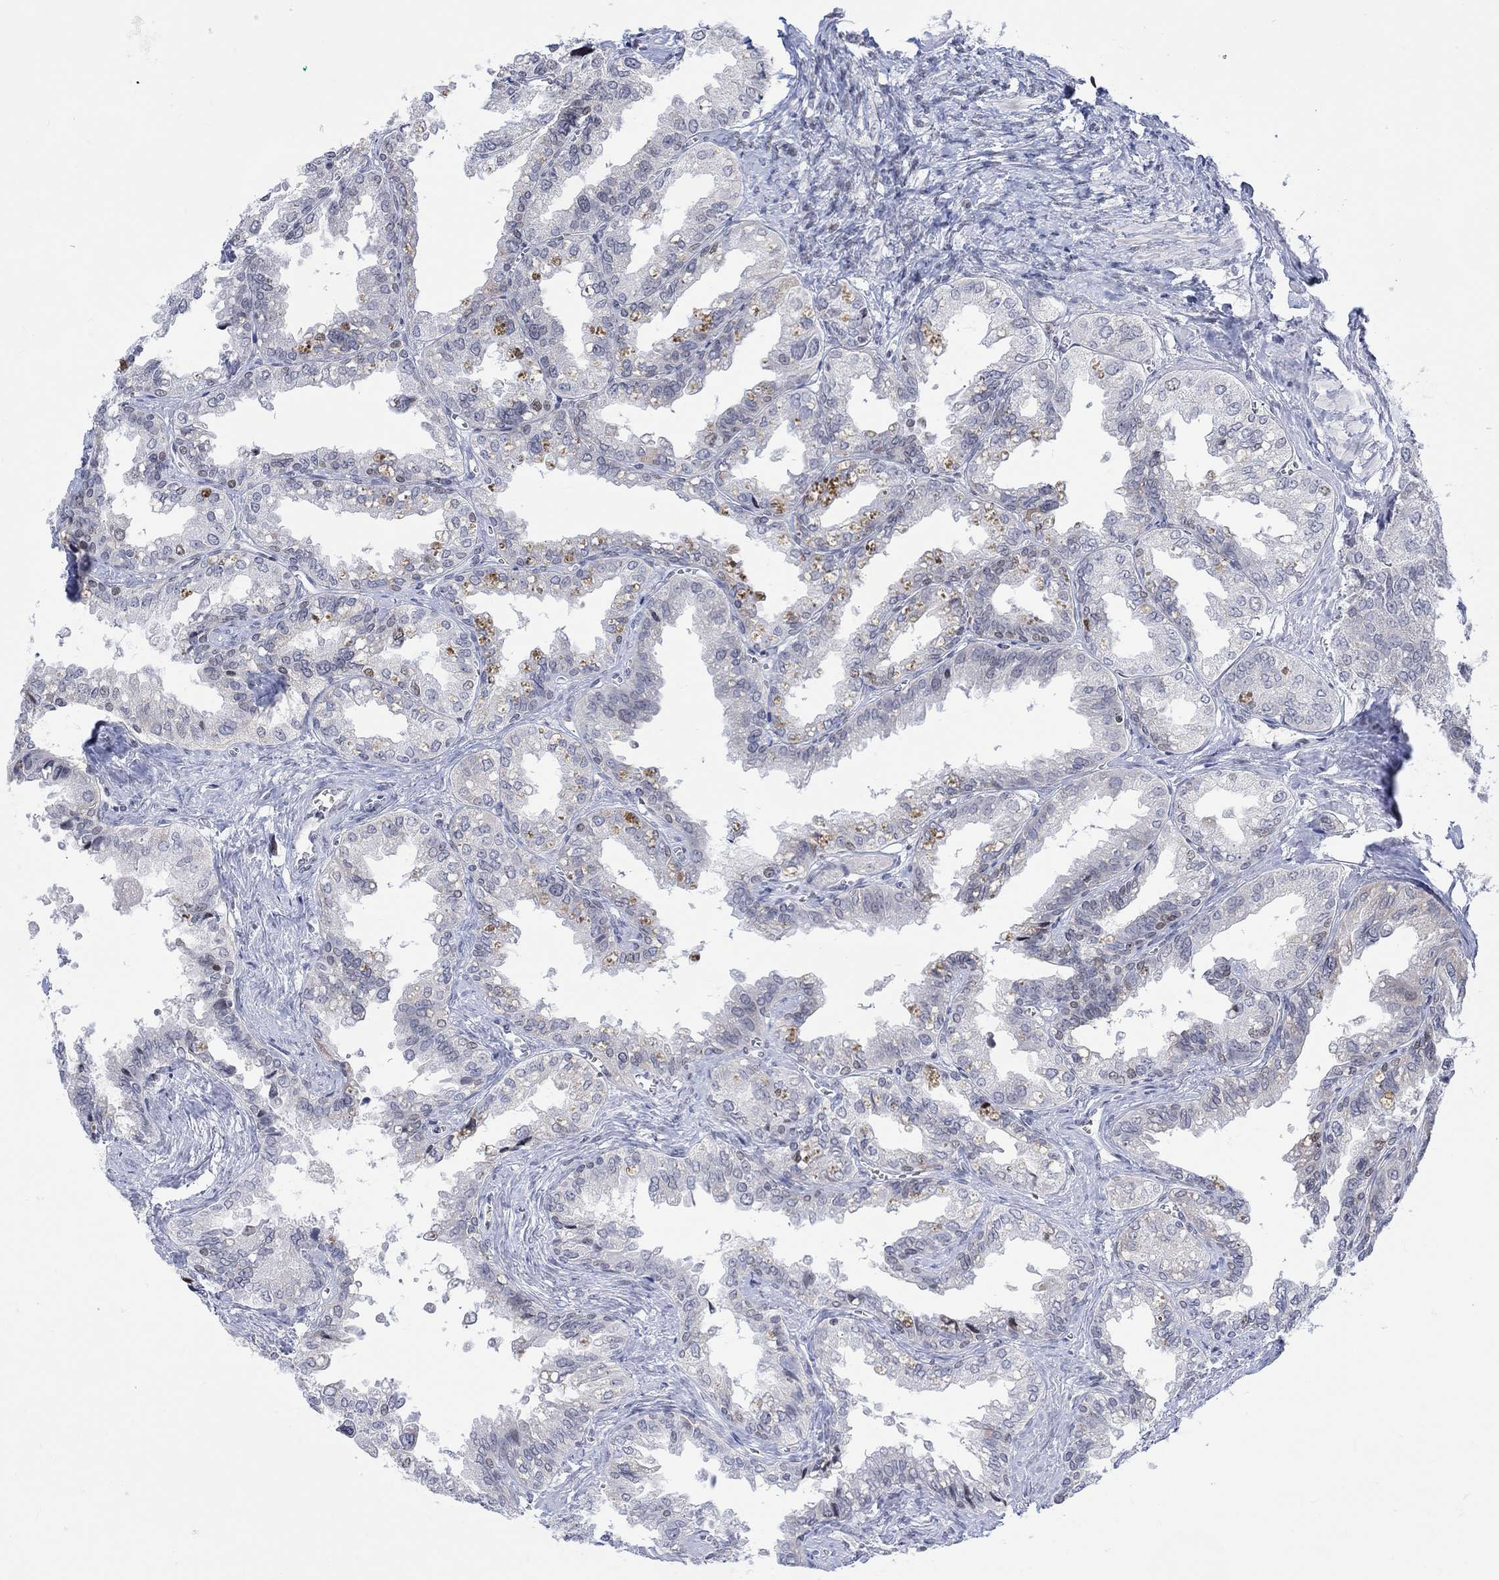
{"staining": {"intensity": "negative", "quantity": "none", "location": "none"}, "tissue": "seminal vesicle", "cell_type": "Glandular cells", "image_type": "normal", "snomed": [{"axis": "morphology", "description": "Normal tissue, NOS"}, {"axis": "topography", "description": "Seminal veicle"}], "caption": "Human seminal vesicle stained for a protein using IHC displays no positivity in glandular cells.", "gene": "DCX", "patient": {"sex": "male", "age": 67}}